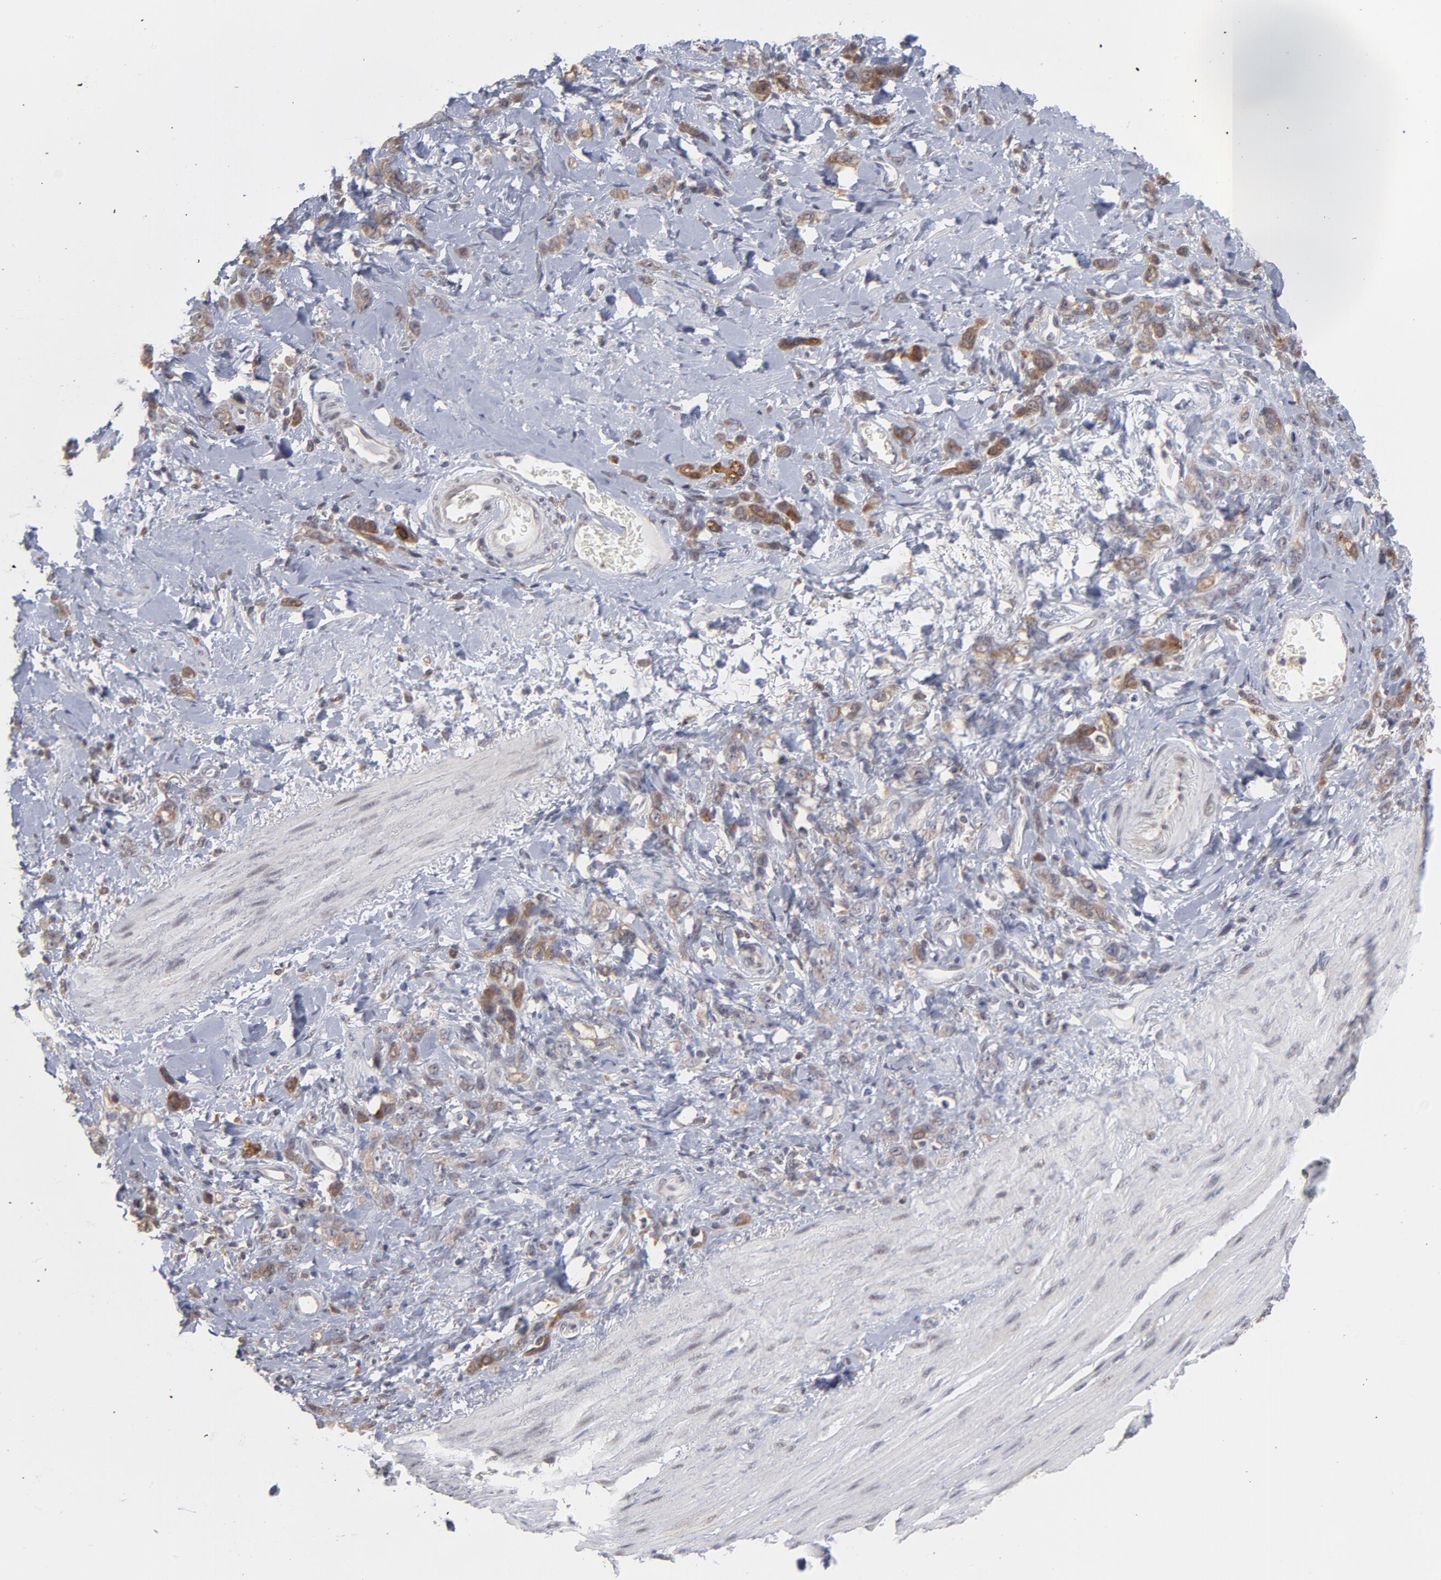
{"staining": {"intensity": "moderate", "quantity": ">75%", "location": "cytoplasmic/membranous"}, "tissue": "stomach cancer", "cell_type": "Tumor cells", "image_type": "cancer", "snomed": [{"axis": "morphology", "description": "Normal tissue, NOS"}, {"axis": "morphology", "description": "Adenocarcinoma, NOS"}, {"axis": "topography", "description": "Stomach"}], "caption": "Immunohistochemistry (IHC) (DAB (3,3'-diaminobenzidine)) staining of stomach cancer exhibits moderate cytoplasmic/membranous protein staining in about >75% of tumor cells. (DAB (3,3'-diaminobenzidine) IHC, brown staining for protein, blue staining for nuclei).", "gene": "OAS1", "patient": {"sex": "male", "age": 82}}